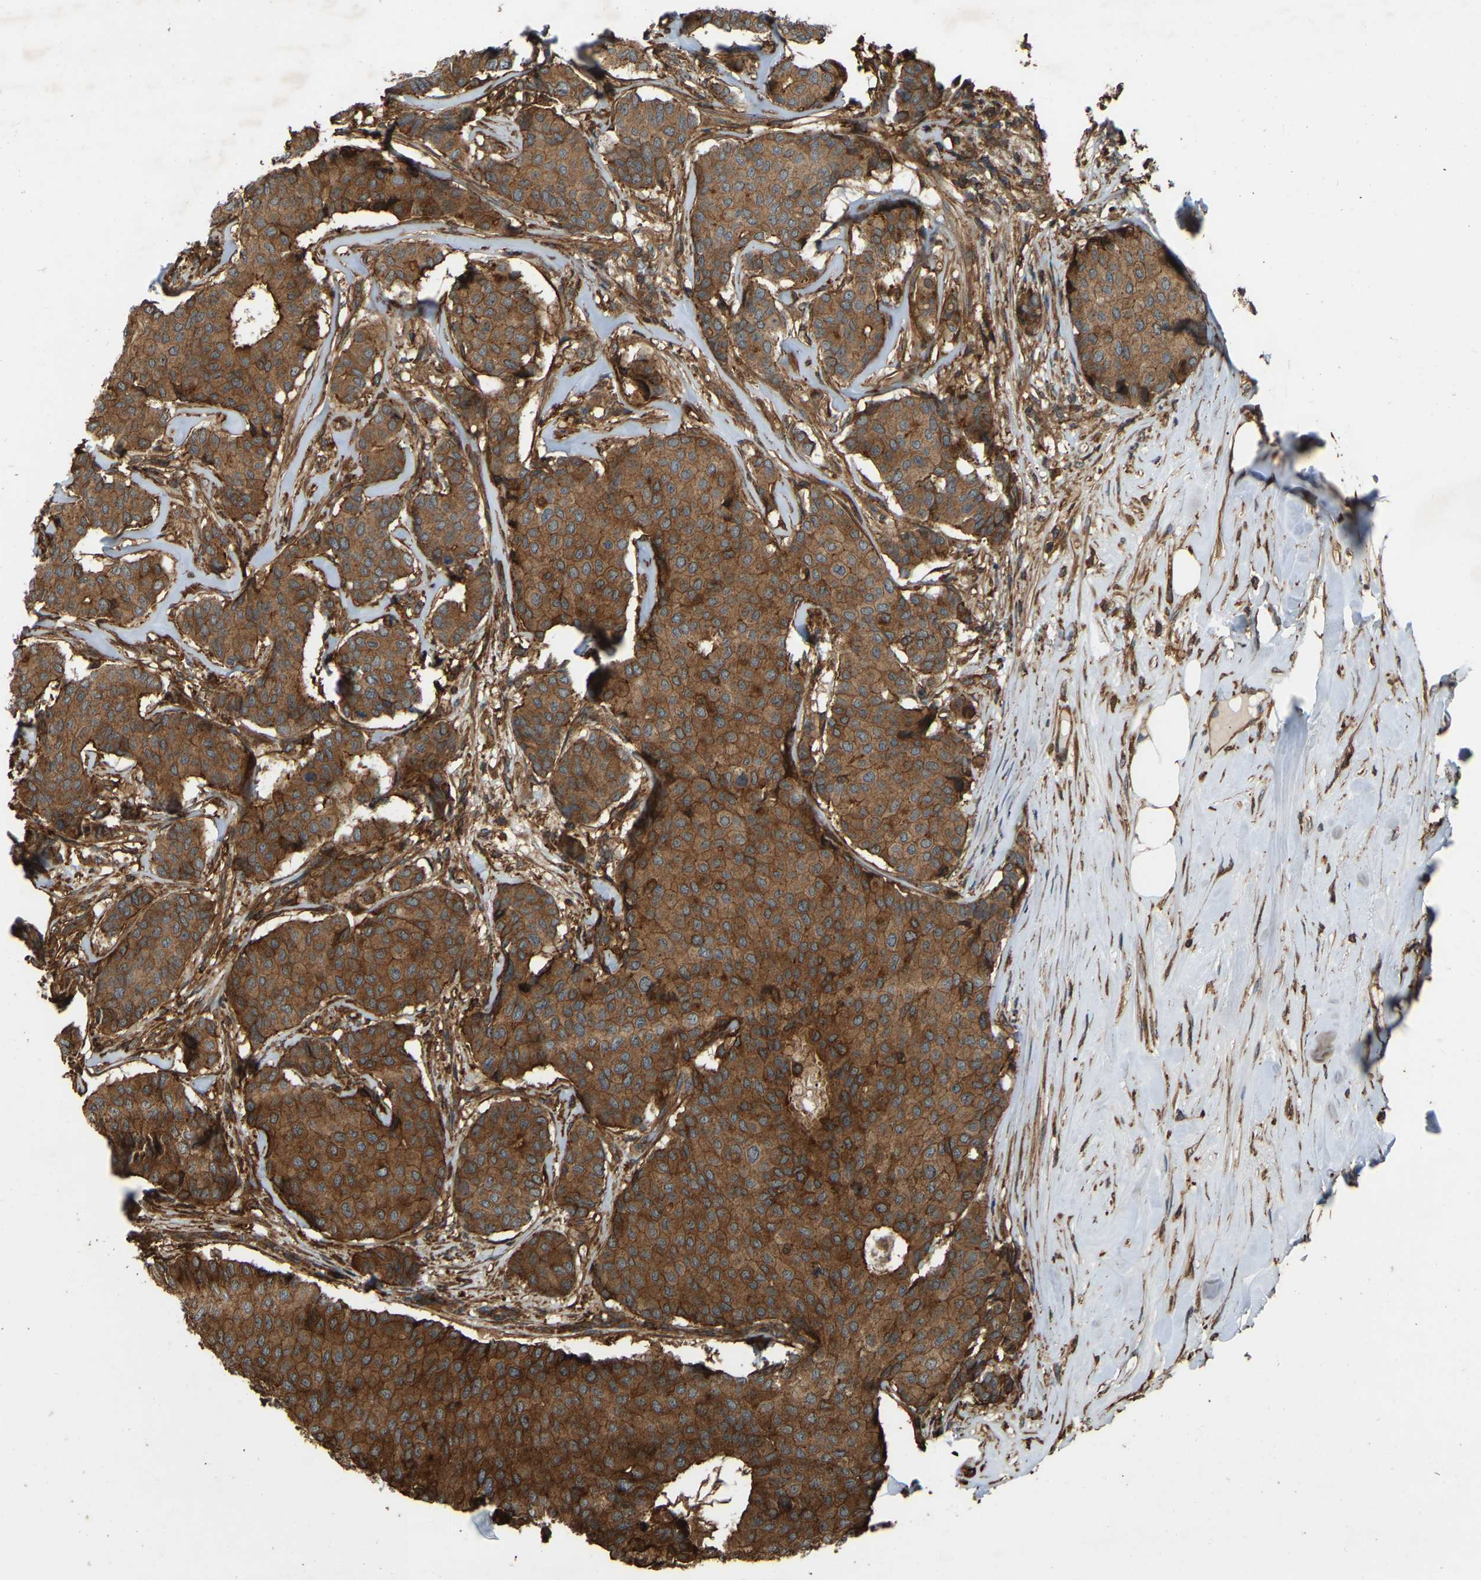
{"staining": {"intensity": "strong", "quantity": ">75%", "location": "cytoplasmic/membranous"}, "tissue": "breast cancer", "cell_type": "Tumor cells", "image_type": "cancer", "snomed": [{"axis": "morphology", "description": "Duct carcinoma"}, {"axis": "topography", "description": "Breast"}], "caption": "Immunohistochemical staining of breast cancer reveals strong cytoplasmic/membranous protein expression in approximately >75% of tumor cells. (Brightfield microscopy of DAB IHC at high magnification).", "gene": "SAMD9L", "patient": {"sex": "female", "age": 75}}